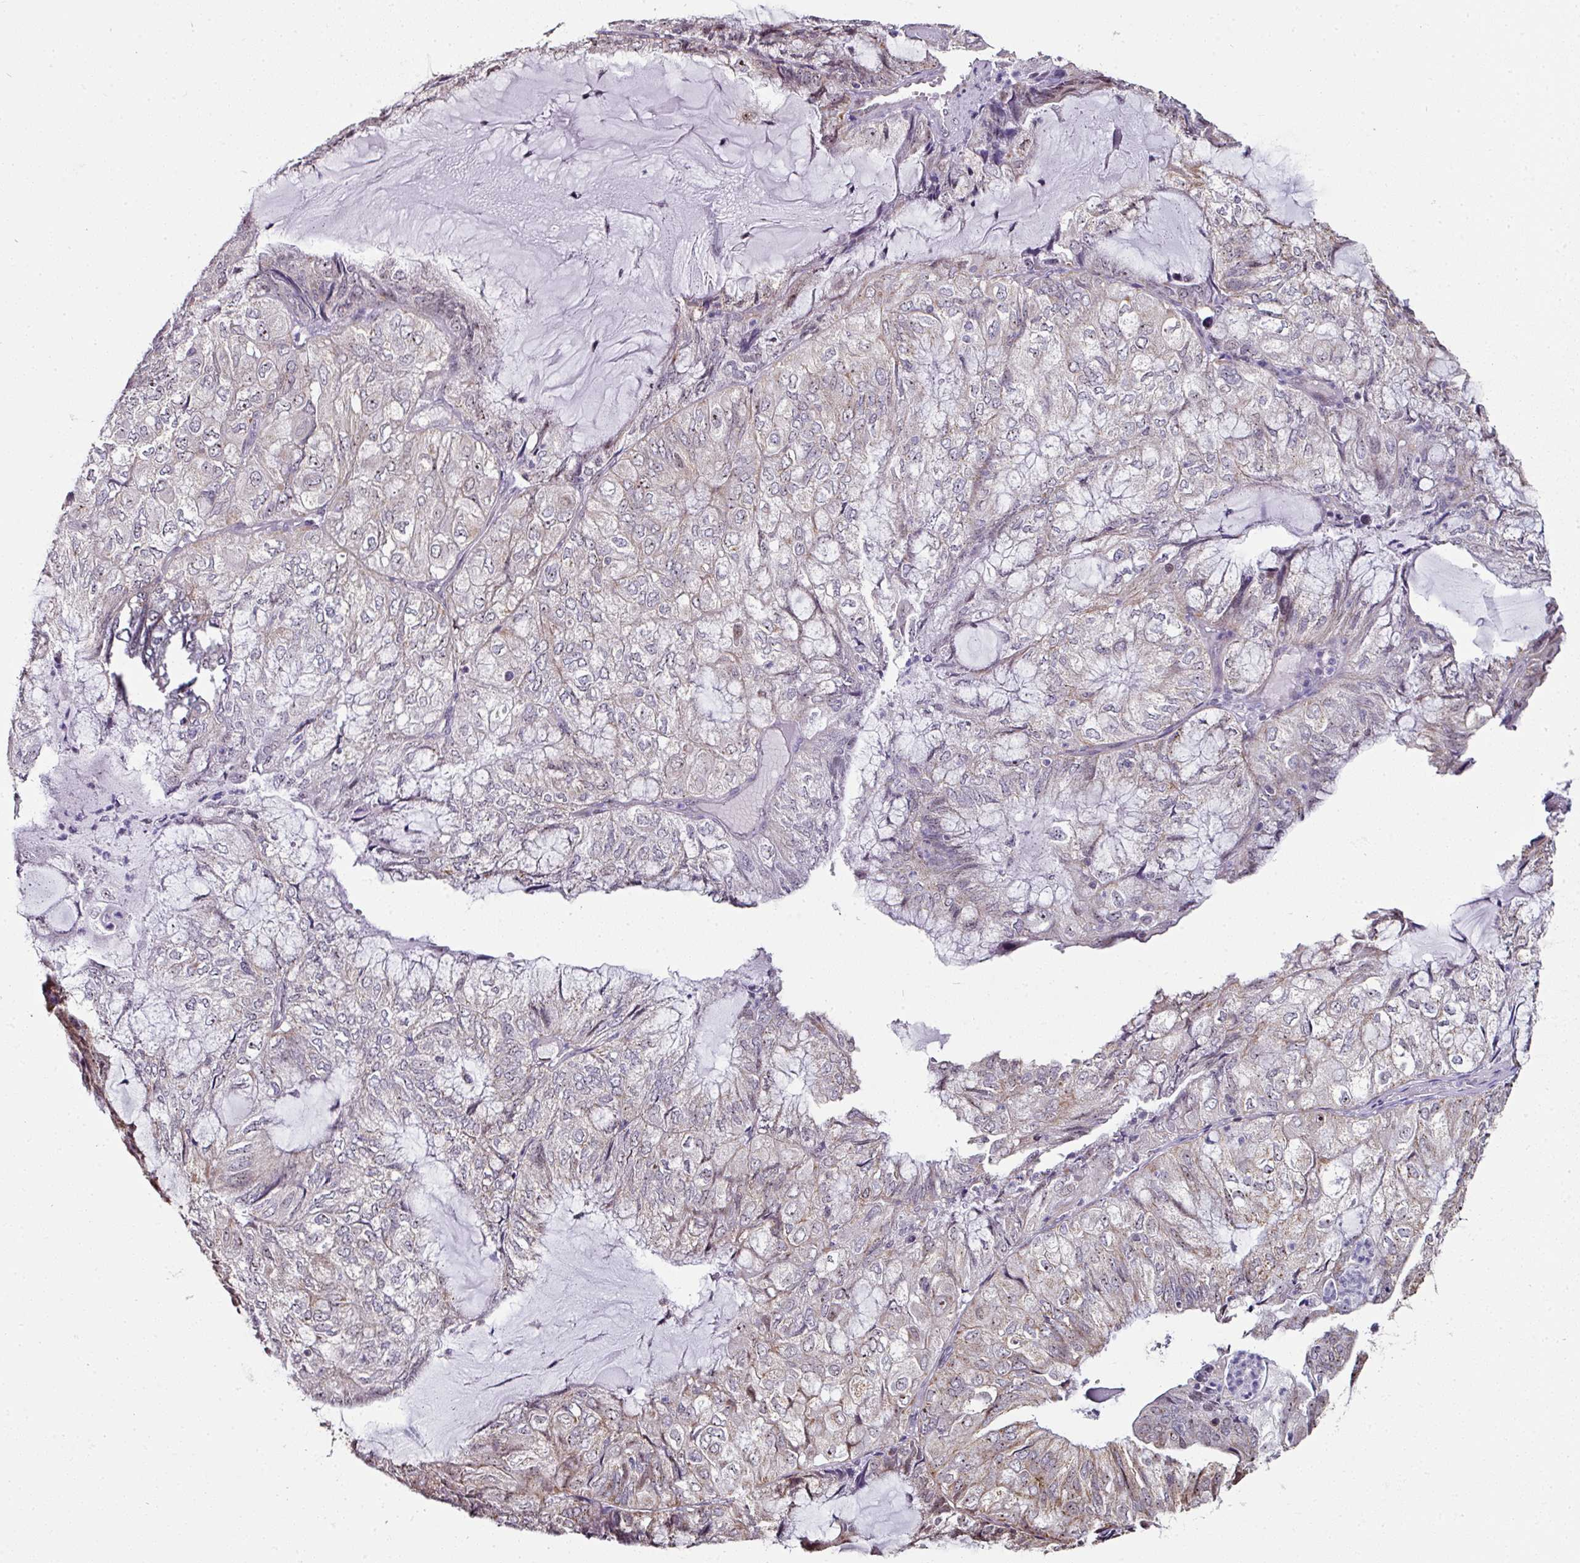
{"staining": {"intensity": "moderate", "quantity": "<25%", "location": "cytoplasmic/membranous,nuclear"}, "tissue": "endometrial cancer", "cell_type": "Tumor cells", "image_type": "cancer", "snomed": [{"axis": "morphology", "description": "Adenocarcinoma, NOS"}, {"axis": "topography", "description": "Endometrium"}], "caption": "The image shows staining of endometrial cancer (adenocarcinoma), revealing moderate cytoplasmic/membranous and nuclear protein positivity (brown color) within tumor cells. (Stains: DAB in brown, nuclei in blue, Microscopy: brightfield microscopy at high magnification).", "gene": "NACC2", "patient": {"sex": "female", "age": 81}}